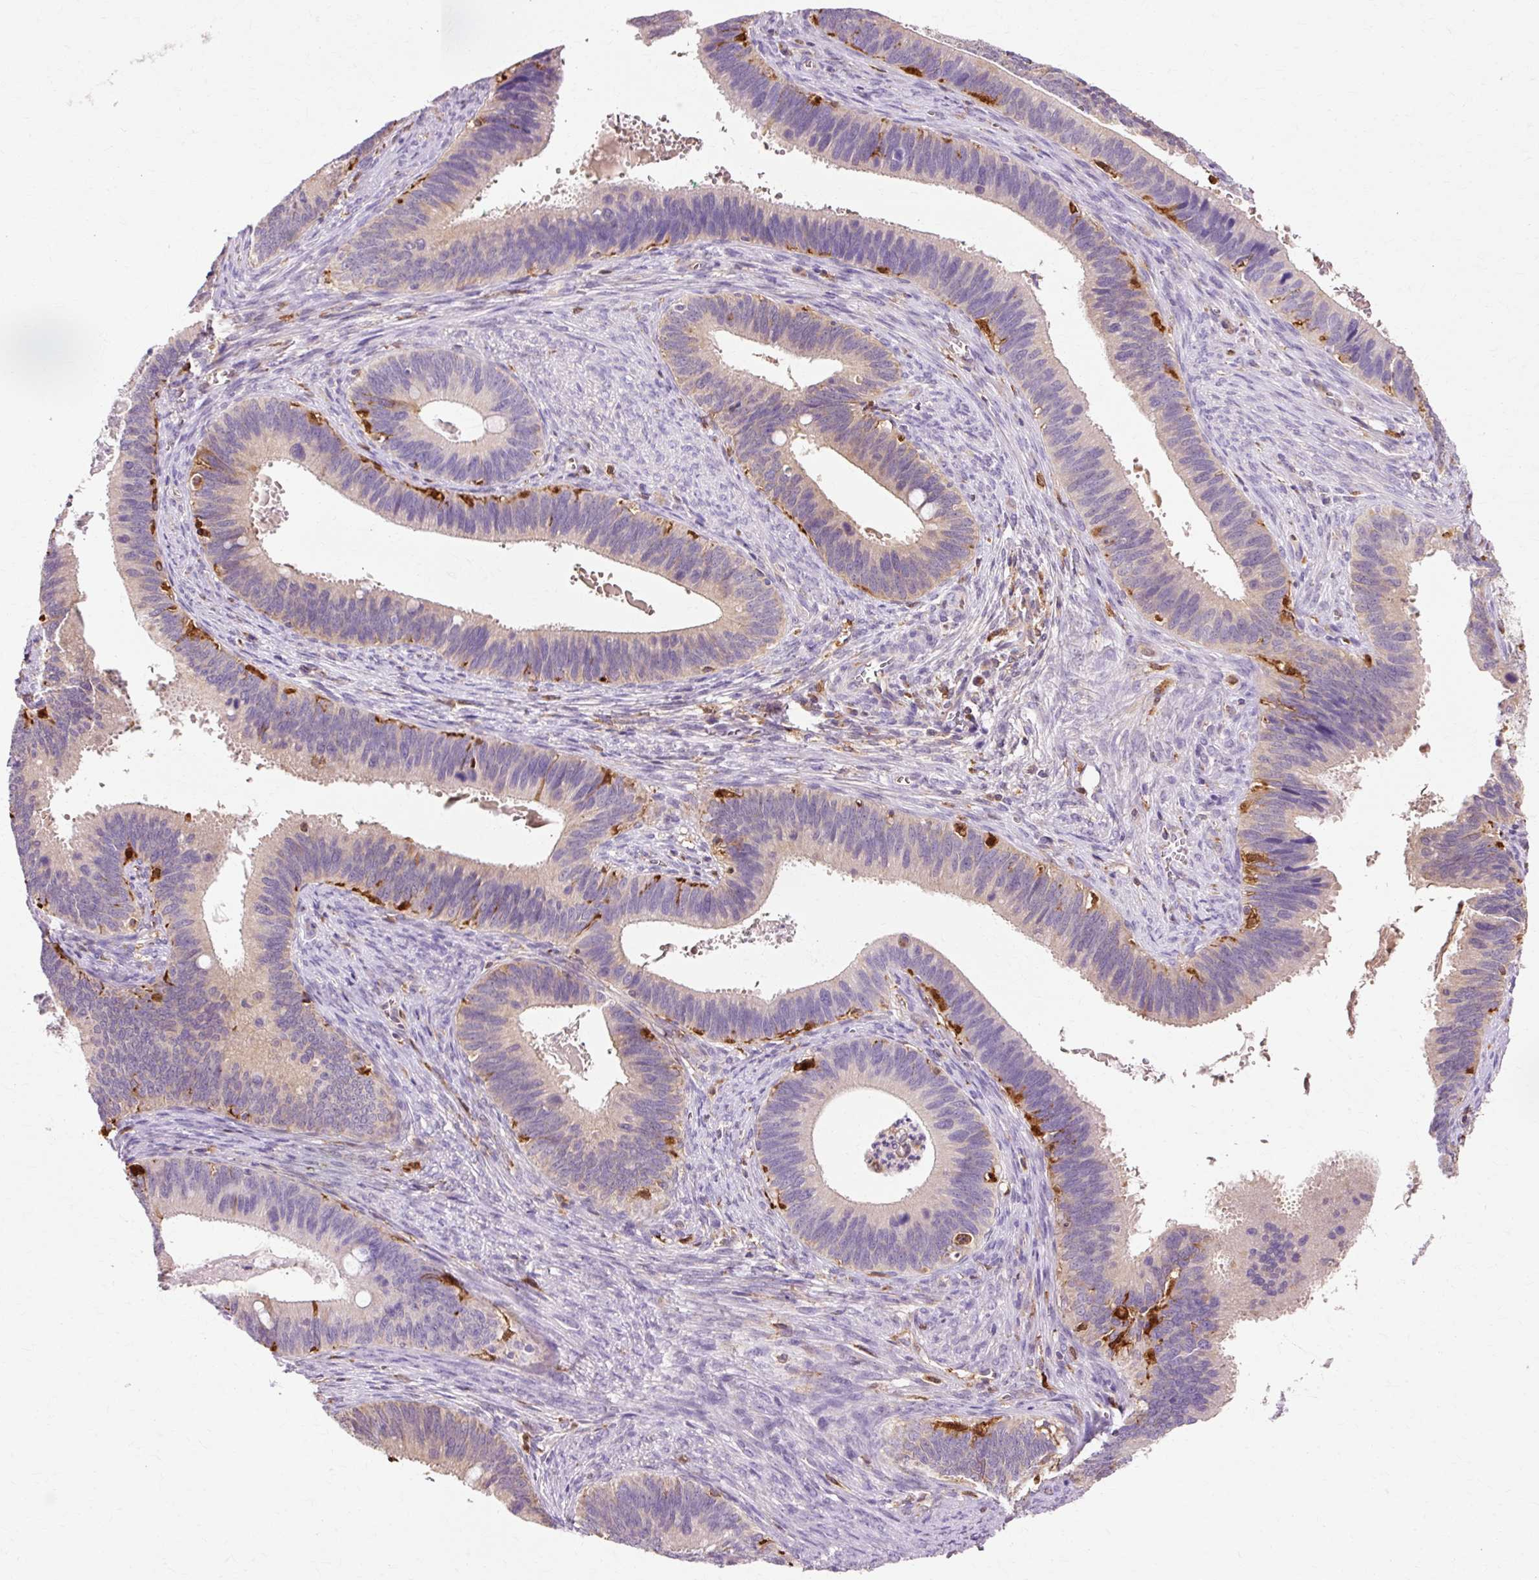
{"staining": {"intensity": "weak", "quantity": "<25%", "location": "cytoplasmic/membranous"}, "tissue": "cervical cancer", "cell_type": "Tumor cells", "image_type": "cancer", "snomed": [{"axis": "morphology", "description": "Adenocarcinoma, NOS"}, {"axis": "topography", "description": "Cervix"}], "caption": "Human cervical cancer stained for a protein using immunohistochemistry (IHC) reveals no positivity in tumor cells.", "gene": "GPX1", "patient": {"sex": "female", "age": 42}}